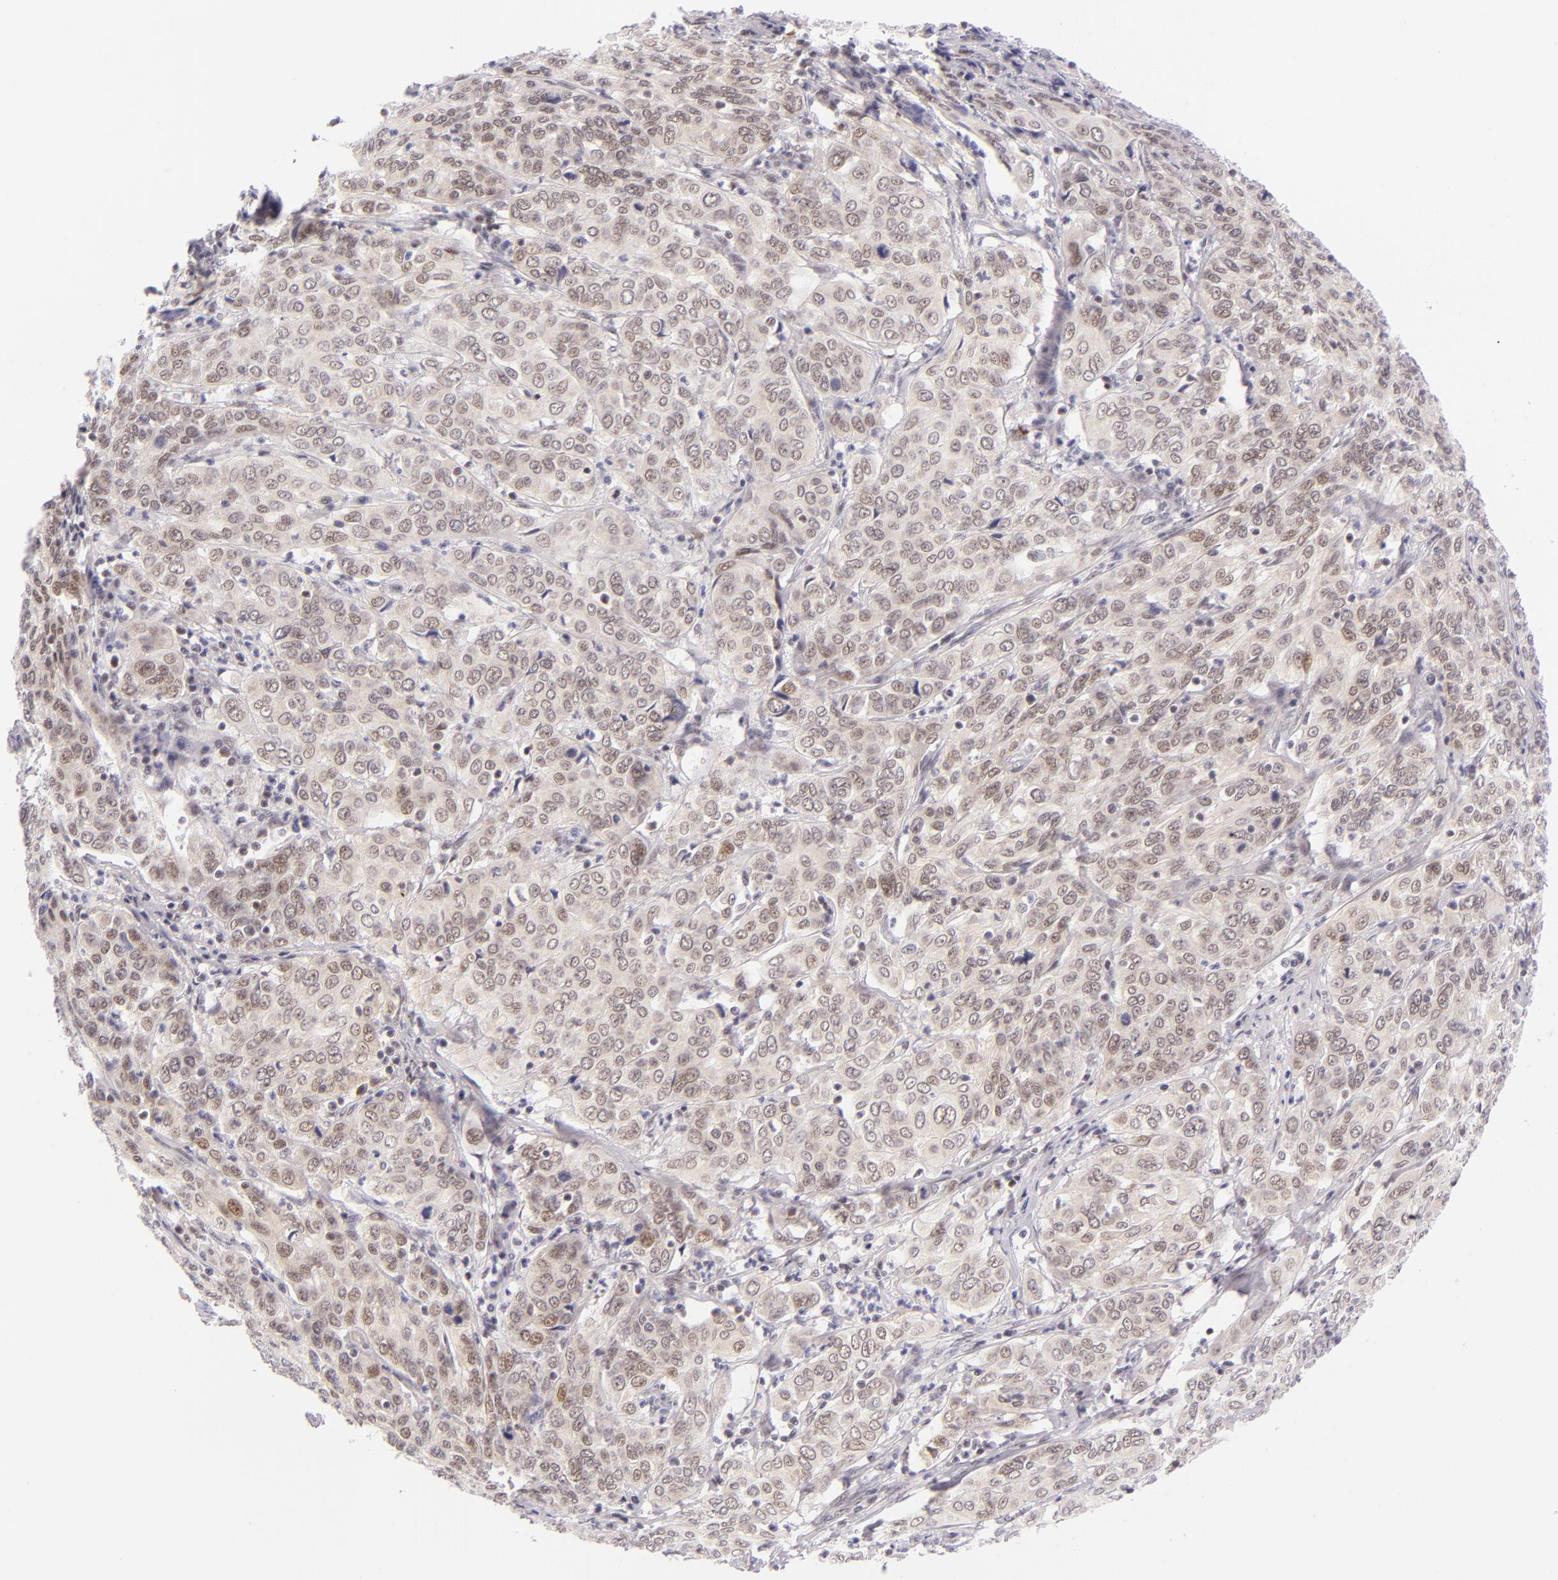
{"staining": {"intensity": "weak", "quantity": "25%-75%", "location": "cytoplasmic/membranous,nuclear"}, "tissue": "cervical cancer", "cell_type": "Tumor cells", "image_type": "cancer", "snomed": [{"axis": "morphology", "description": "Squamous cell carcinoma, NOS"}, {"axis": "topography", "description": "Cervix"}], "caption": "There is low levels of weak cytoplasmic/membranous and nuclear expression in tumor cells of cervical squamous cell carcinoma, as demonstrated by immunohistochemical staining (brown color).", "gene": "BCL3", "patient": {"sex": "female", "age": 38}}